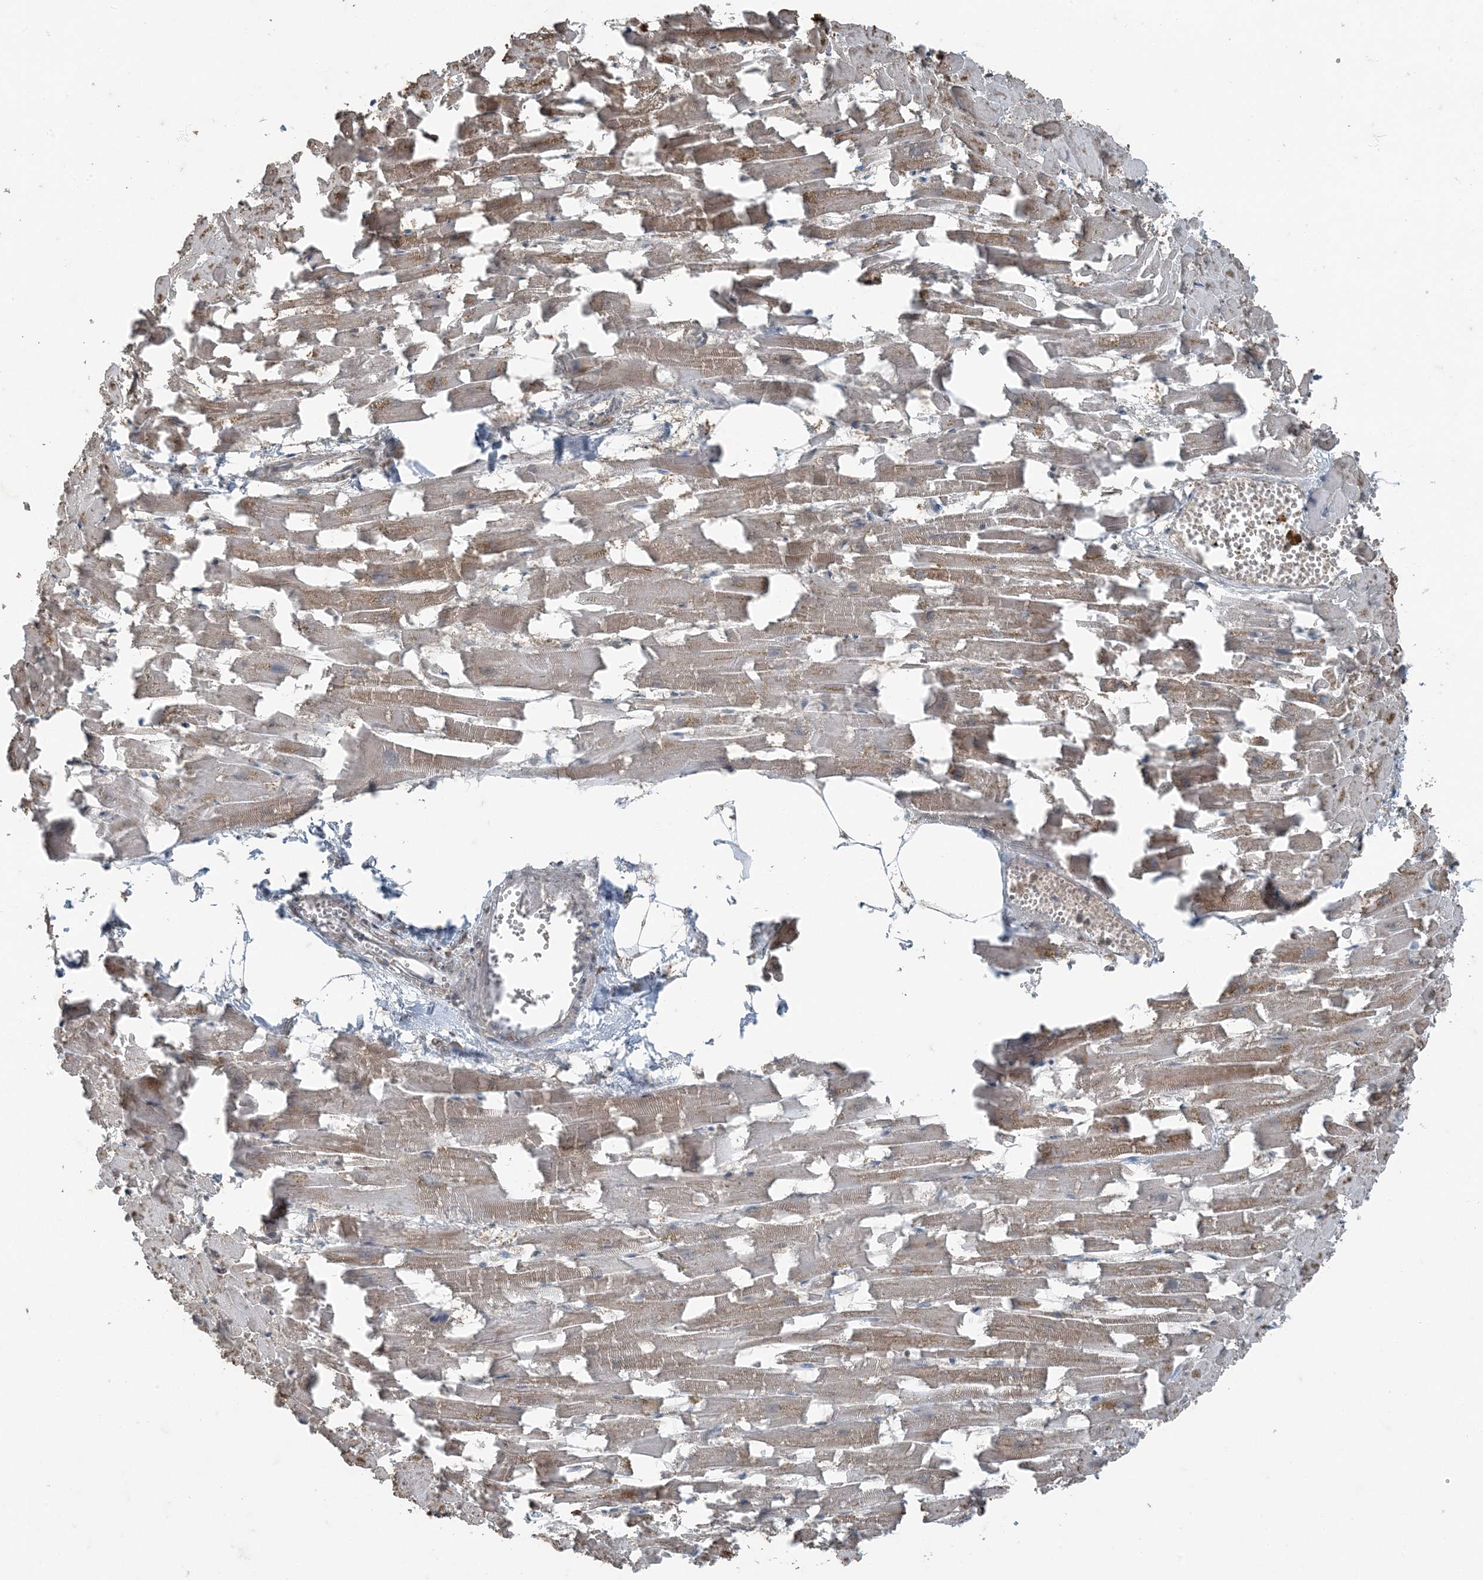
{"staining": {"intensity": "moderate", "quantity": ">75%", "location": "cytoplasmic/membranous"}, "tissue": "heart muscle", "cell_type": "Cardiomyocytes", "image_type": "normal", "snomed": [{"axis": "morphology", "description": "Normal tissue, NOS"}, {"axis": "topography", "description": "Heart"}], "caption": "Immunohistochemistry (IHC) of normal heart muscle reveals medium levels of moderate cytoplasmic/membranous positivity in approximately >75% of cardiomyocytes.", "gene": "GNL1", "patient": {"sex": "female", "age": 64}}